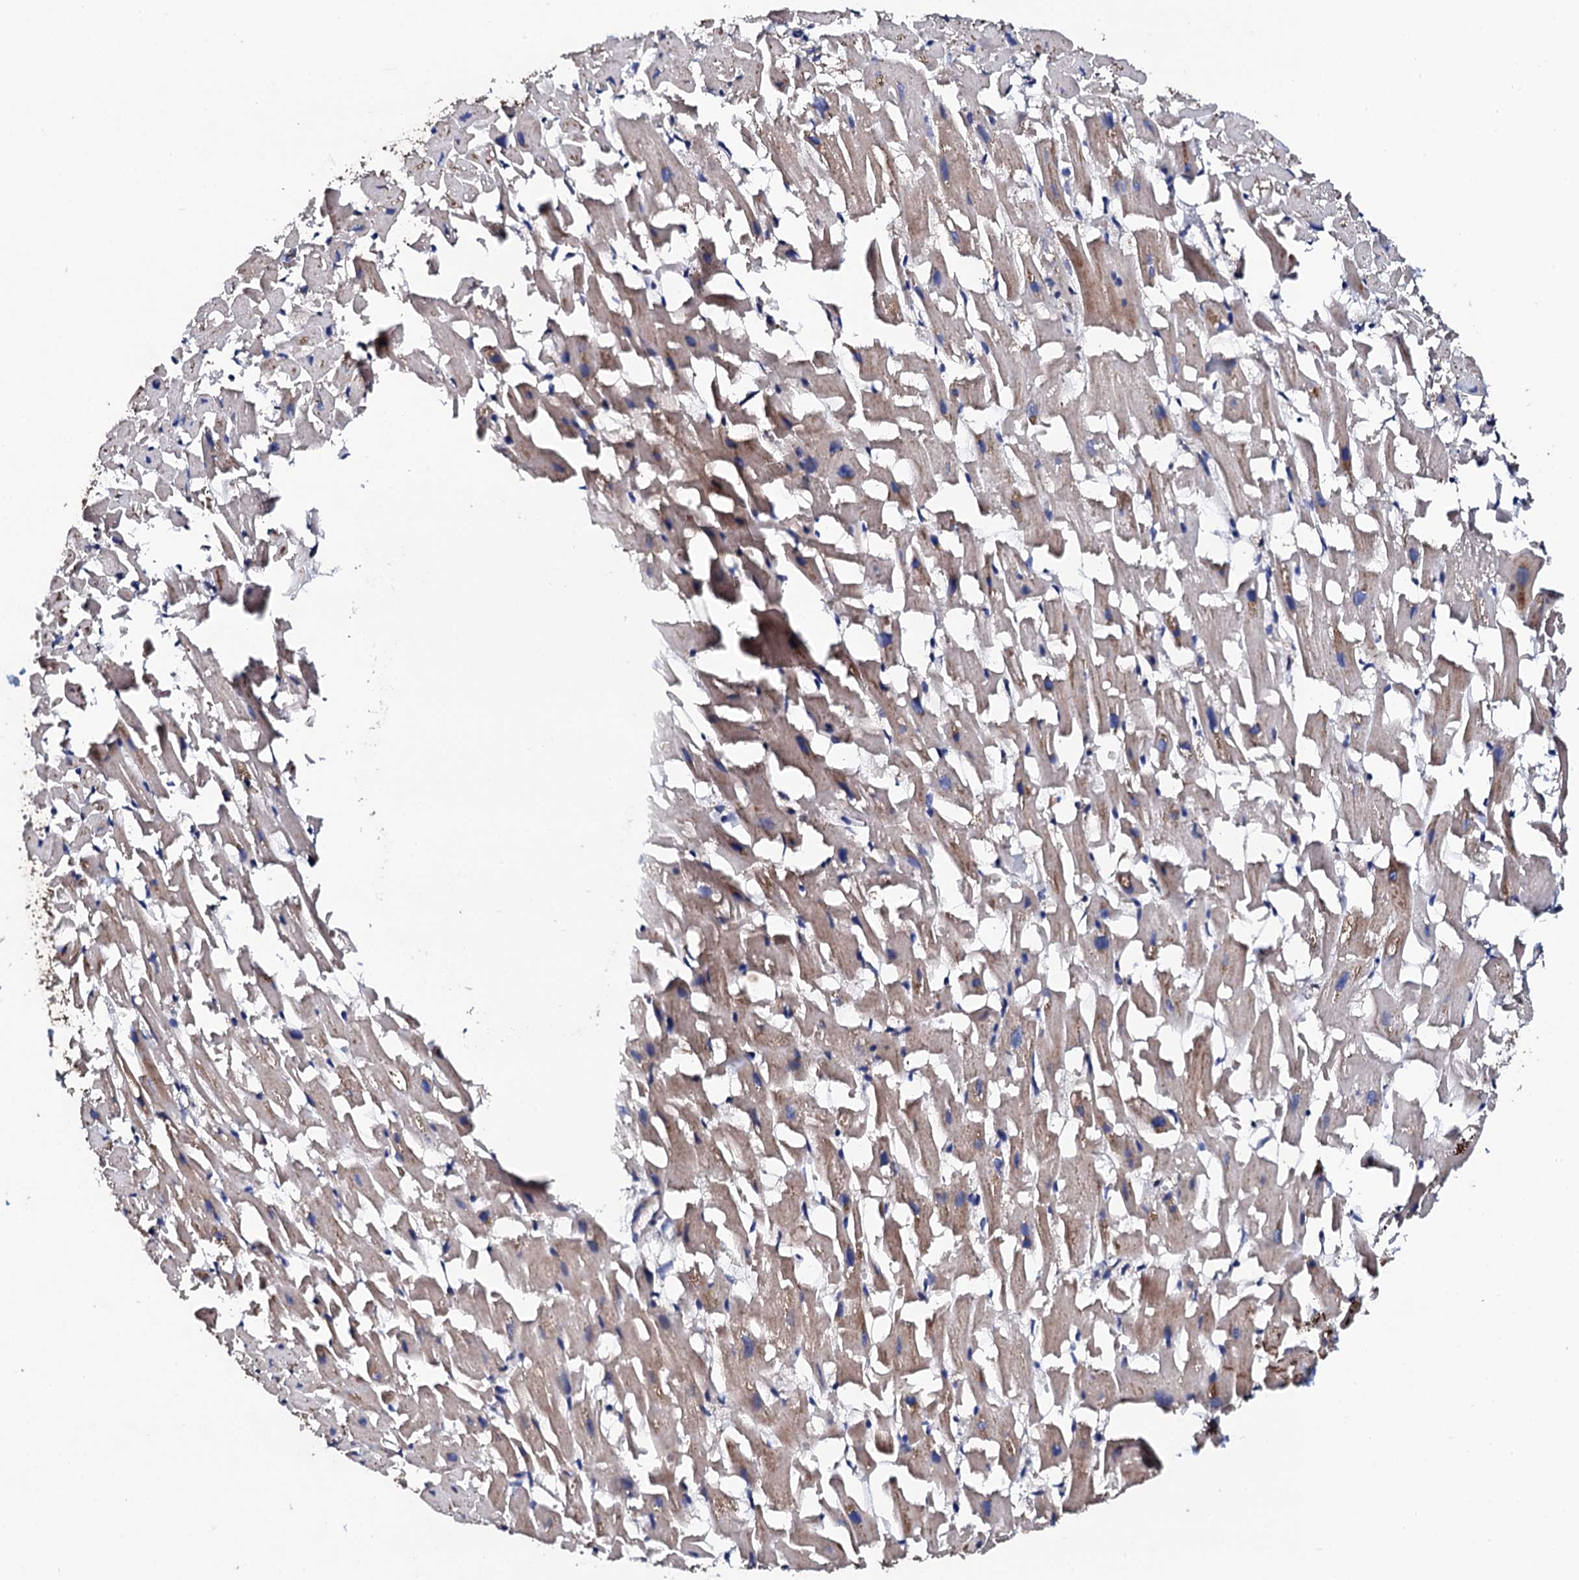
{"staining": {"intensity": "moderate", "quantity": "<25%", "location": "cytoplasmic/membranous"}, "tissue": "heart muscle", "cell_type": "Cardiomyocytes", "image_type": "normal", "snomed": [{"axis": "morphology", "description": "Normal tissue, NOS"}, {"axis": "topography", "description": "Heart"}], "caption": "Protein analysis of benign heart muscle displays moderate cytoplasmic/membranous staining in approximately <25% of cardiomyocytes.", "gene": "IP6K1", "patient": {"sex": "female", "age": 64}}